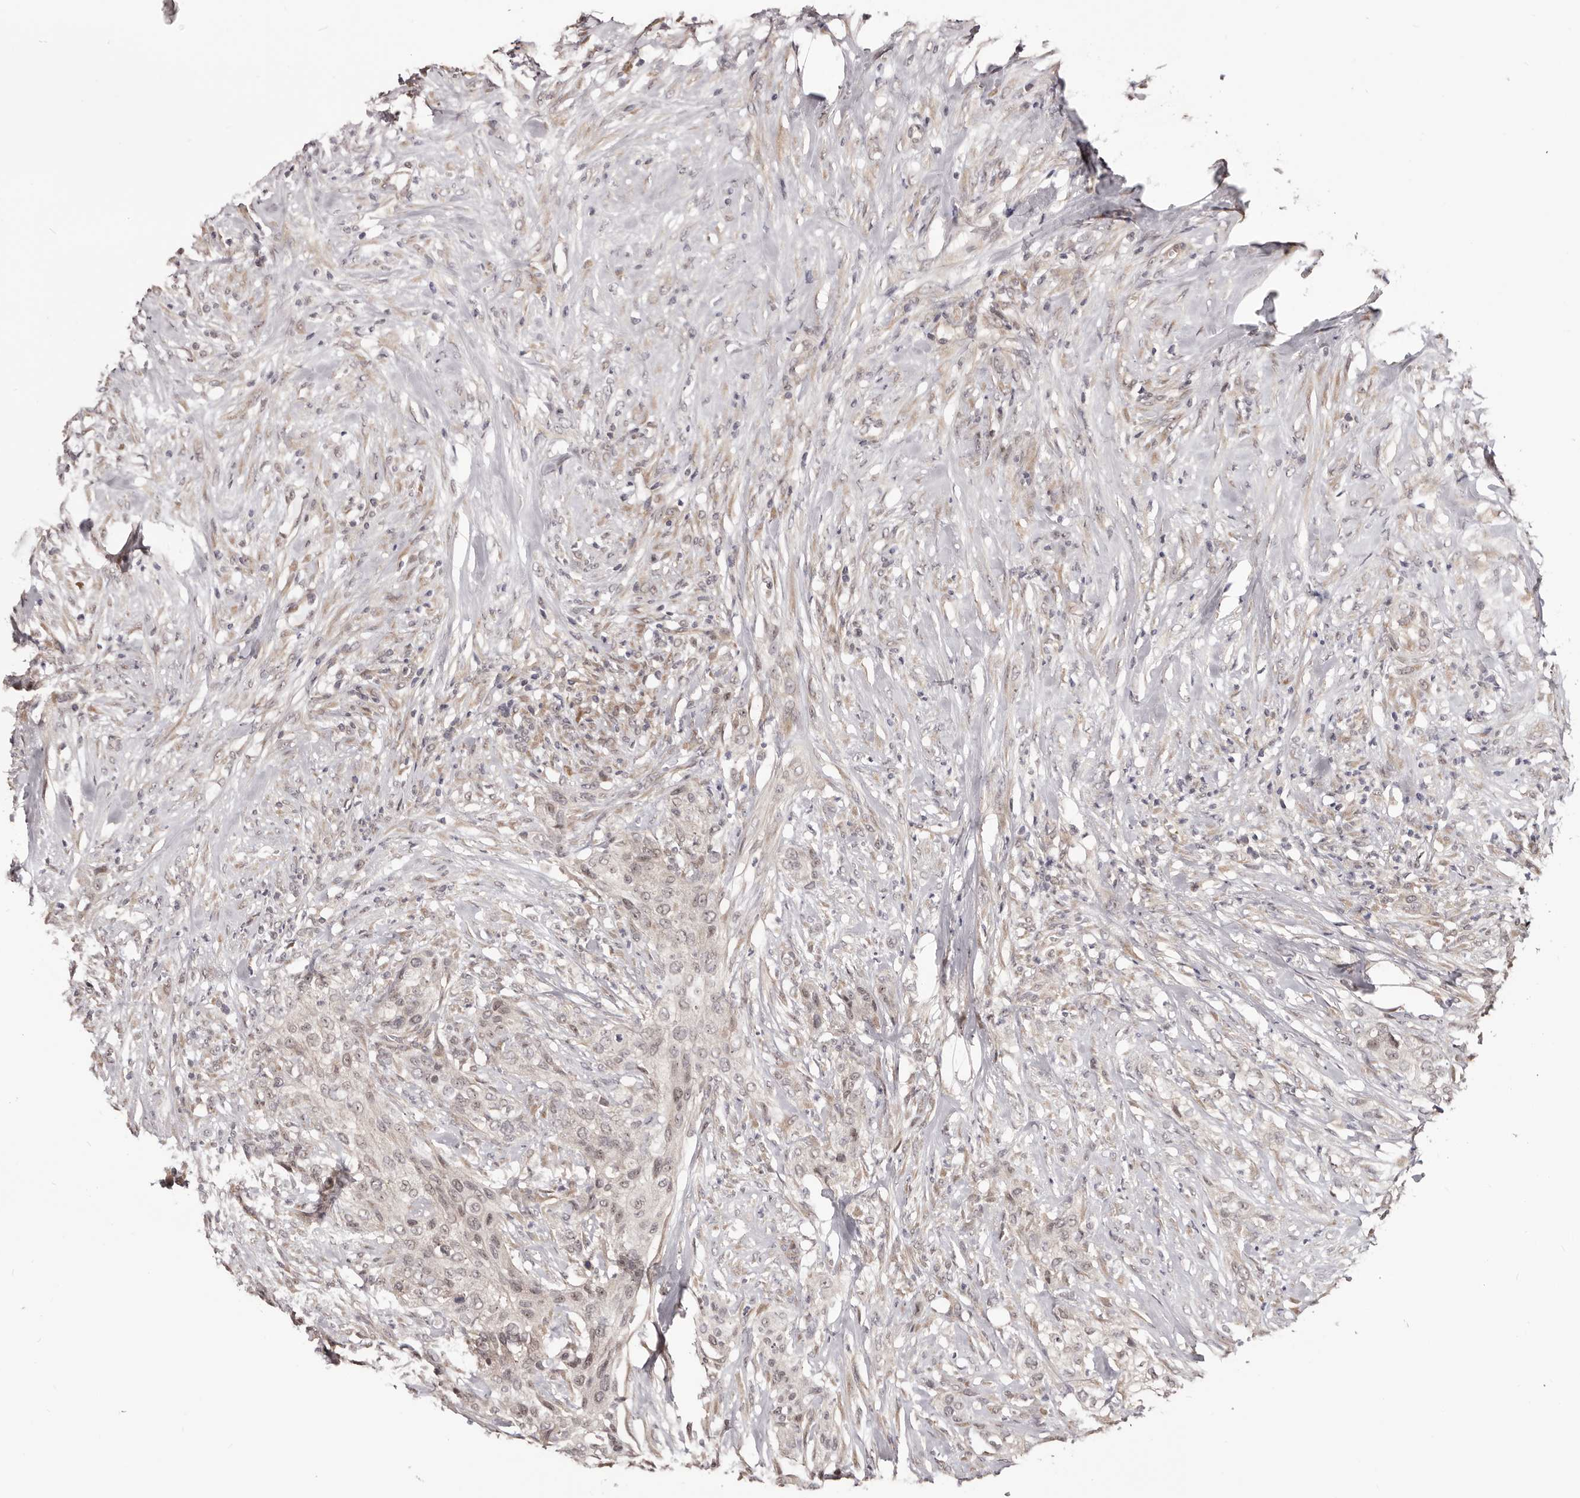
{"staining": {"intensity": "weak", "quantity": "<25%", "location": "nuclear"}, "tissue": "urothelial cancer", "cell_type": "Tumor cells", "image_type": "cancer", "snomed": [{"axis": "morphology", "description": "Urothelial carcinoma, High grade"}, {"axis": "topography", "description": "Urinary bladder"}], "caption": "High magnification brightfield microscopy of urothelial carcinoma (high-grade) stained with DAB (brown) and counterstained with hematoxylin (blue): tumor cells show no significant expression. Brightfield microscopy of IHC stained with DAB (3,3'-diaminobenzidine) (brown) and hematoxylin (blue), captured at high magnification.", "gene": "NOL12", "patient": {"sex": "male", "age": 35}}